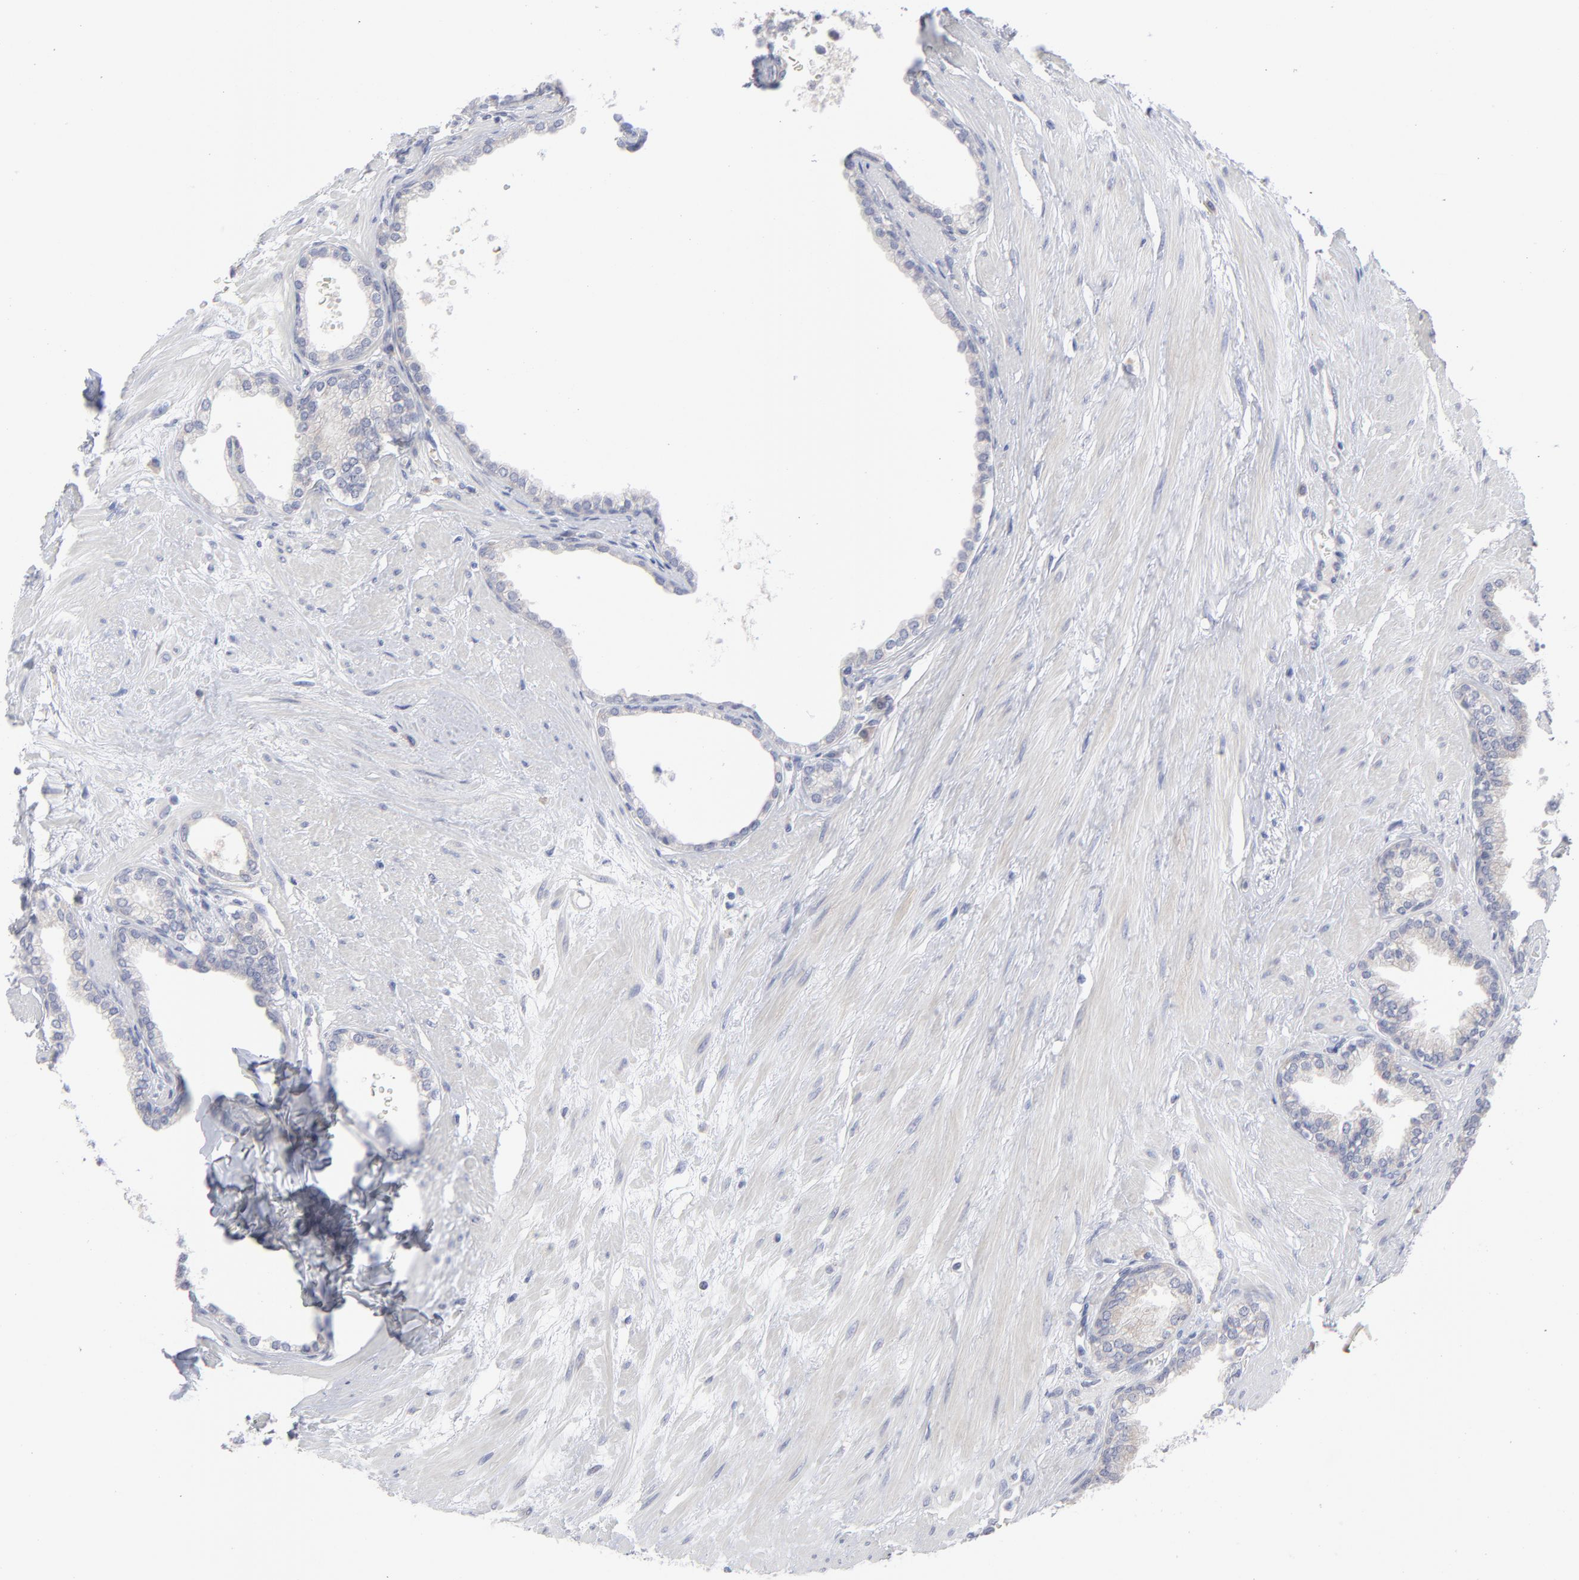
{"staining": {"intensity": "negative", "quantity": "none", "location": "none"}, "tissue": "prostate", "cell_type": "Glandular cells", "image_type": "normal", "snomed": [{"axis": "morphology", "description": "Normal tissue, NOS"}, {"axis": "topography", "description": "Prostate"}], "caption": "An immunohistochemistry (IHC) photomicrograph of unremarkable prostate is shown. There is no staining in glandular cells of prostate.", "gene": "RPS24", "patient": {"sex": "male", "age": 64}}